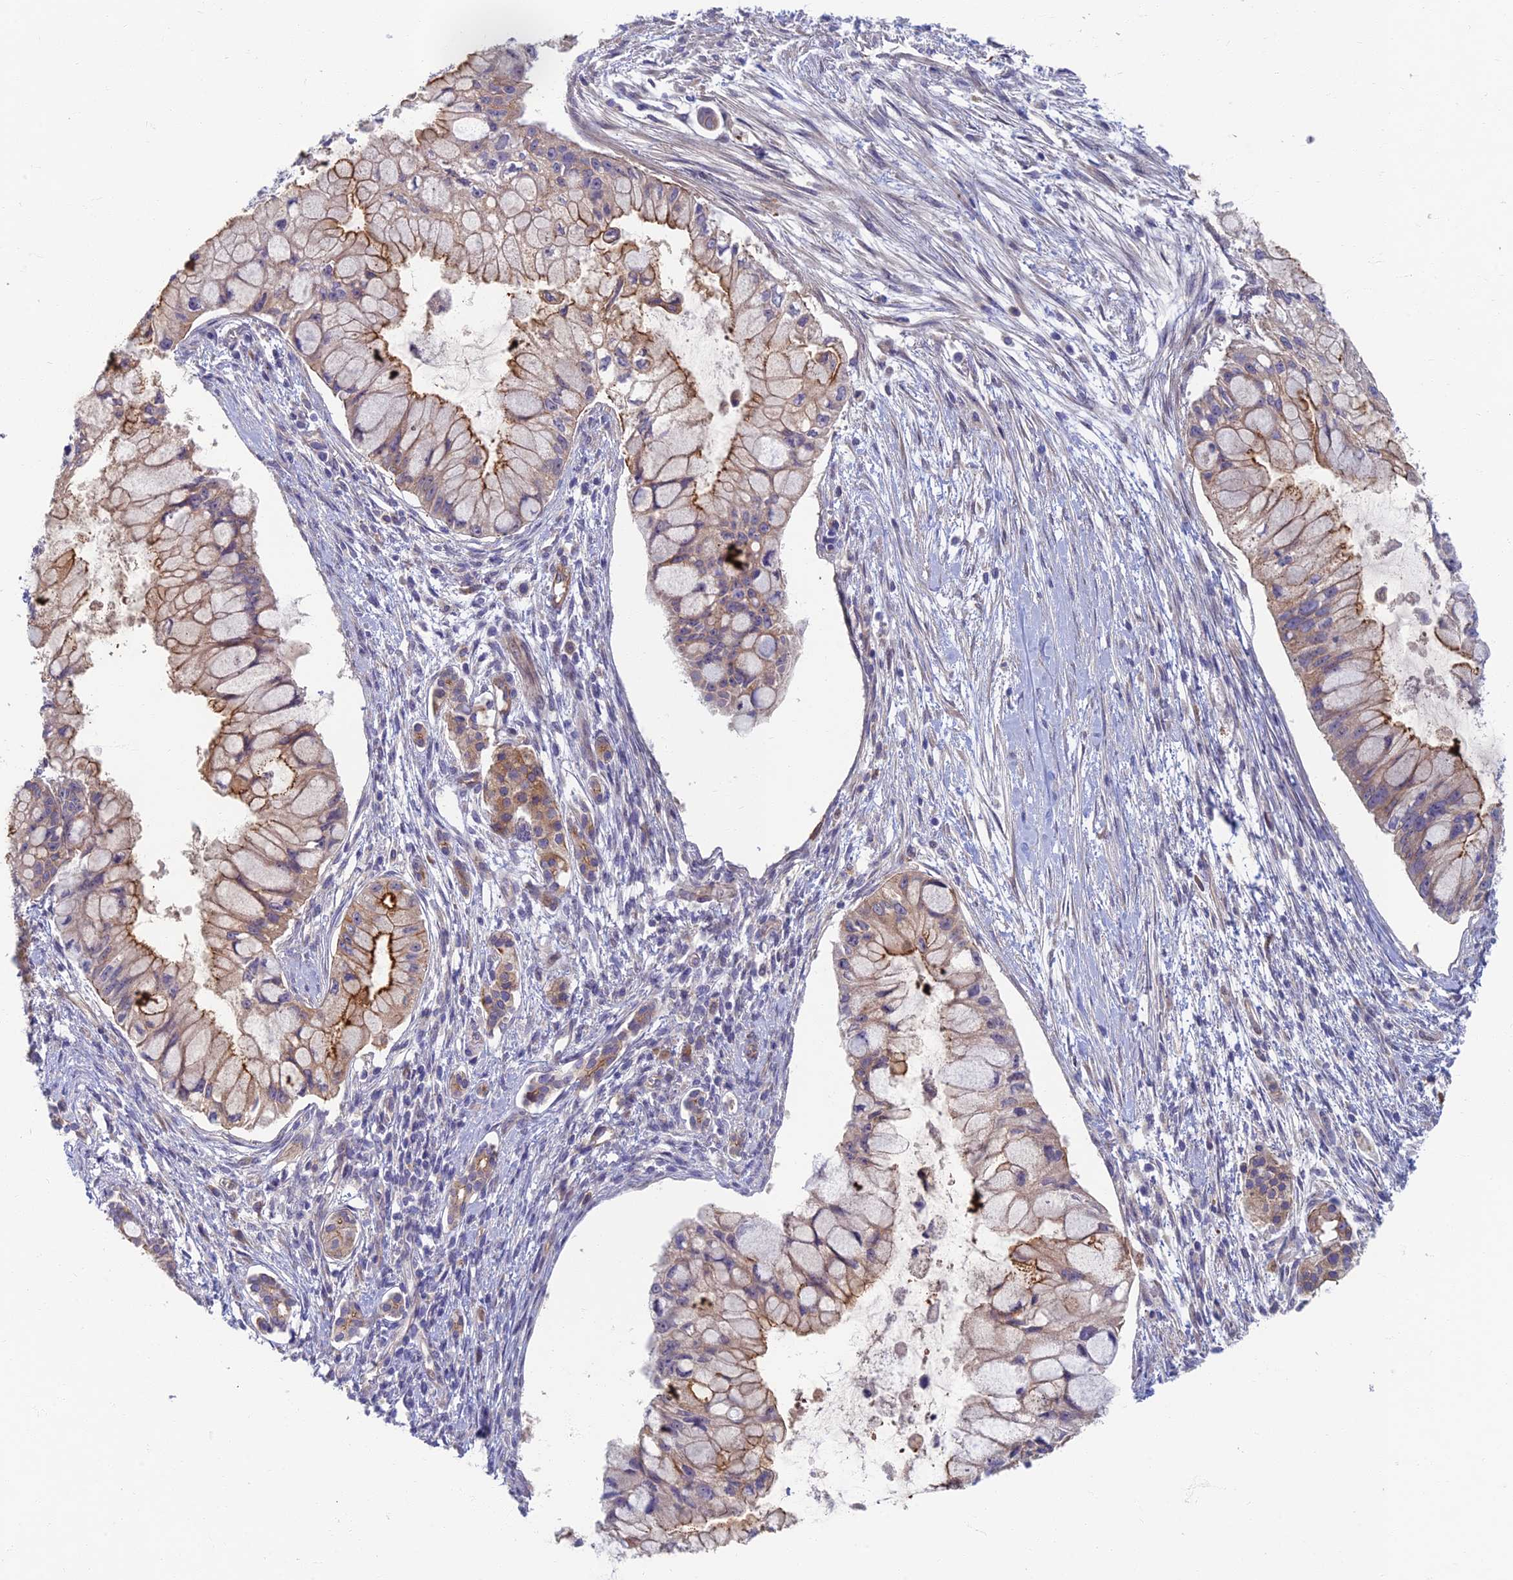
{"staining": {"intensity": "strong", "quantity": "25%-75%", "location": "cytoplasmic/membranous"}, "tissue": "pancreatic cancer", "cell_type": "Tumor cells", "image_type": "cancer", "snomed": [{"axis": "morphology", "description": "Adenocarcinoma, NOS"}, {"axis": "topography", "description": "Pancreas"}], "caption": "High-power microscopy captured an immunohistochemistry image of pancreatic cancer, revealing strong cytoplasmic/membranous staining in about 25%-75% of tumor cells.", "gene": "RHBDL2", "patient": {"sex": "male", "age": 48}}